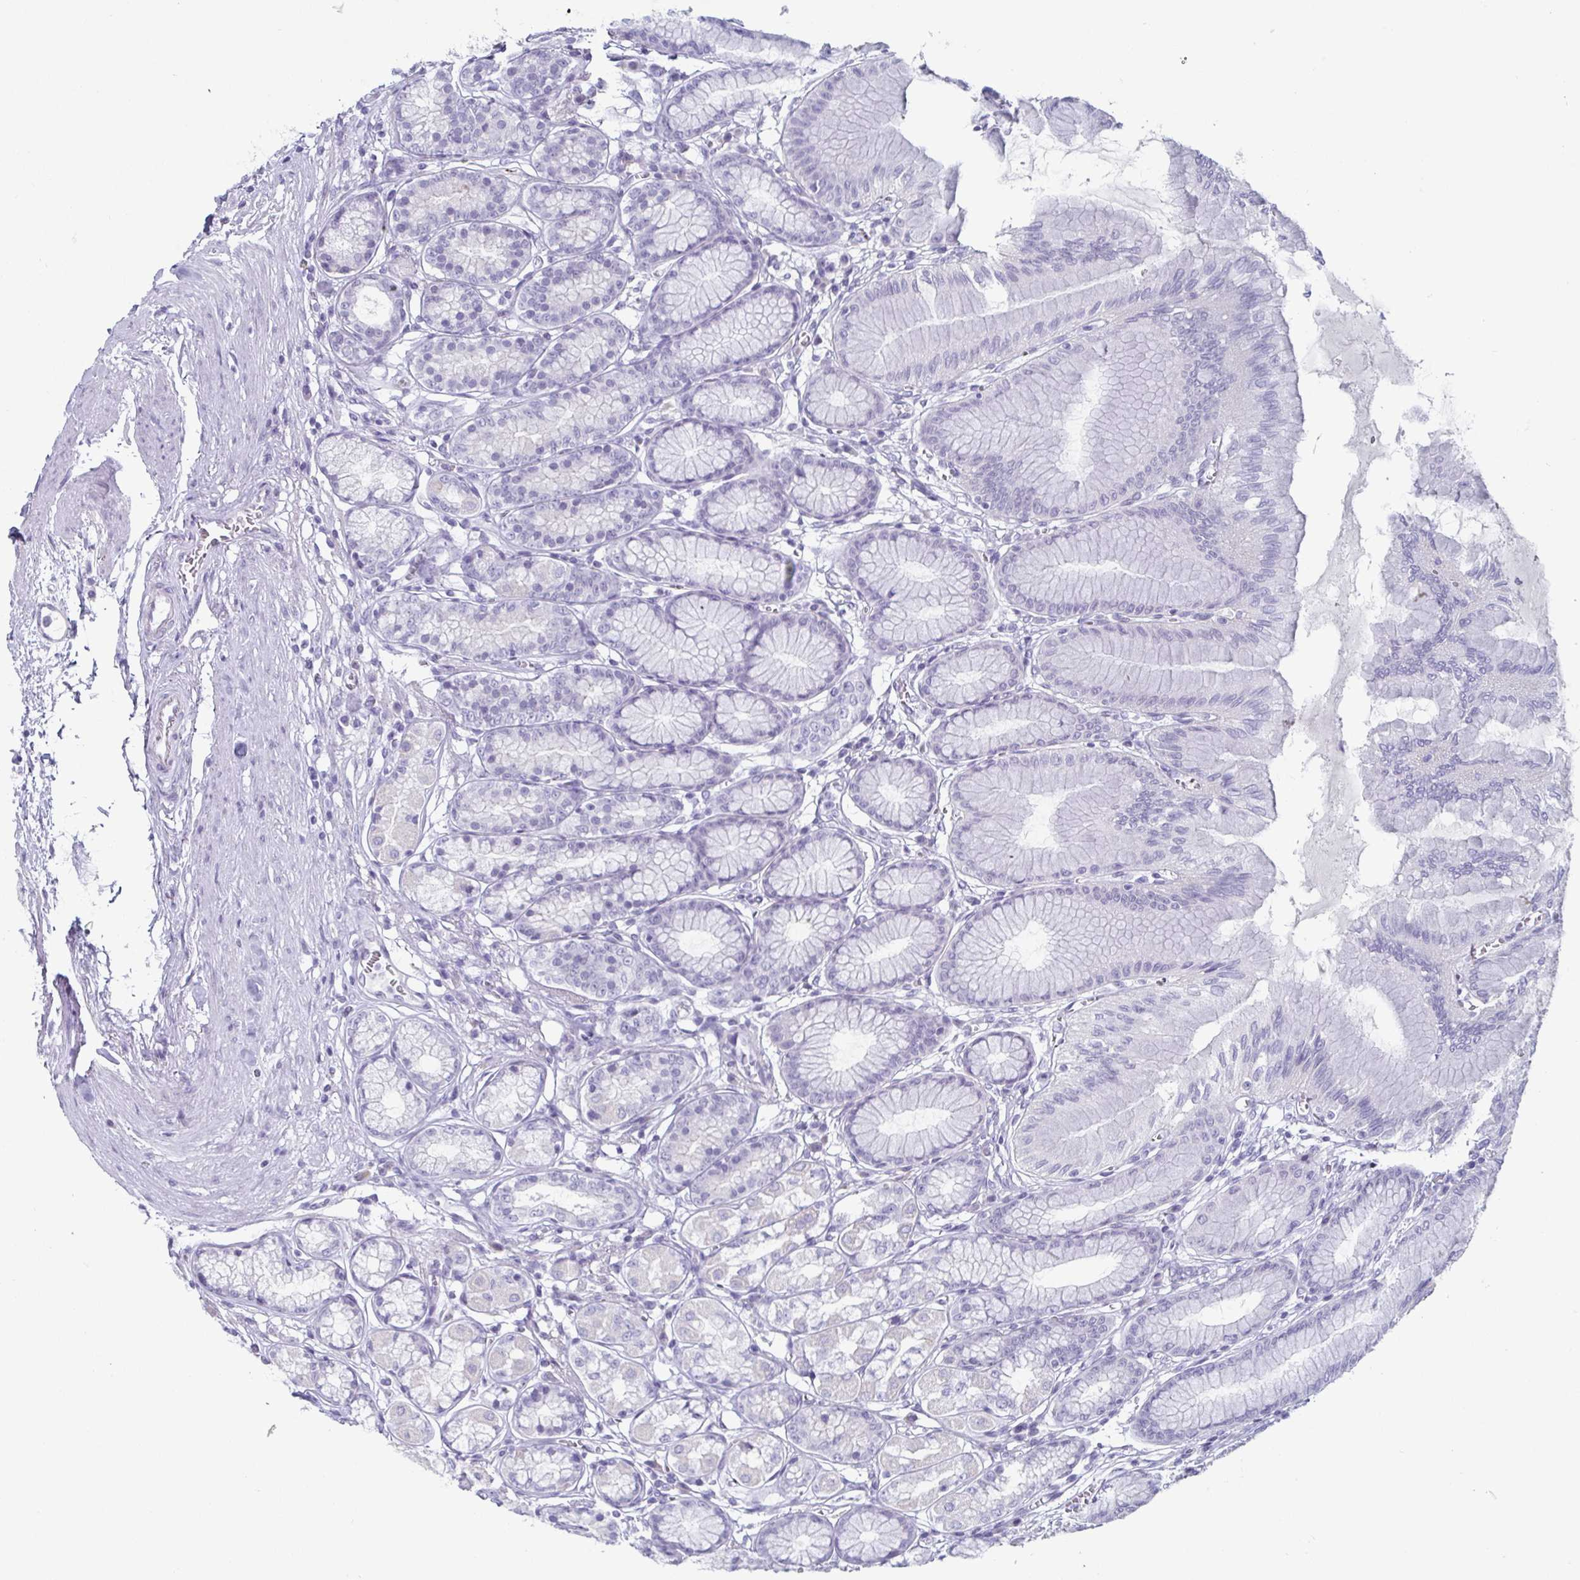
{"staining": {"intensity": "negative", "quantity": "none", "location": "none"}, "tissue": "stomach", "cell_type": "Glandular cells", "image_type": "normal", "snomed": [{"axis": "morphology", "description": "Normal tissue, NOS"}, {"axis": "topography", "description": "Stomach"}, {"axis": "topography", "description": "Stomach, lower"}], "caption": "Immunohistochemistry histopathology image of benign stomach: human stomach stained with DAB displays no significant protein staining in glandular cells.", "gene": "VSIG10L", "patient": {"sex": "male", "age": 76}}